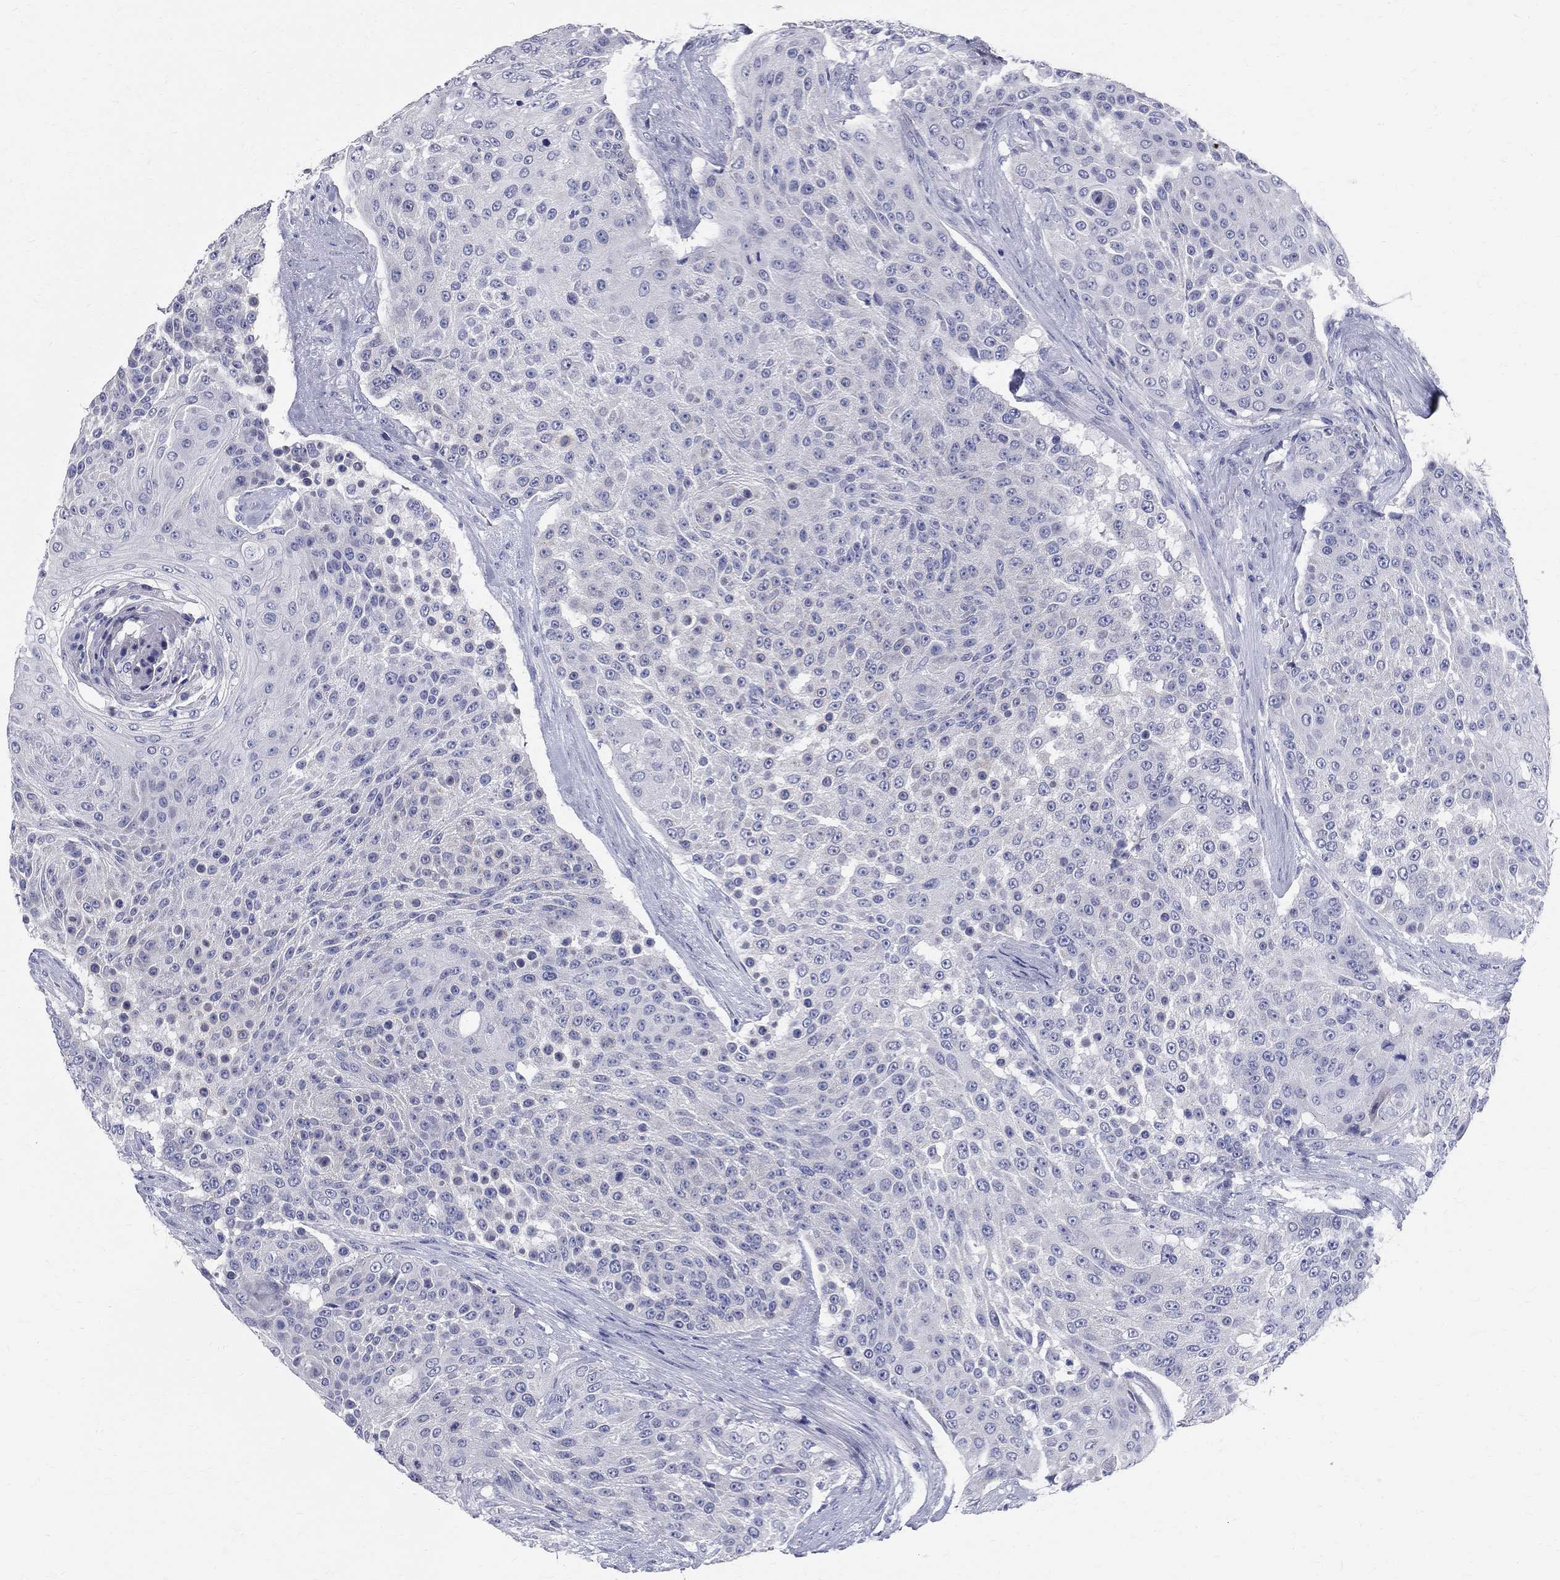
{"staining": {"intensity": "negative", "quantity": "none", "location": "none"}, "tissue": "urothelial cancer", "cell_type": "Tumor cells", "image_type": "cancer", "snomed": [{"axis": "morphology", "description": "Urothelial carcinoma, High grade"}, {"axis": "topography", "description": "Urinary bladder"}], "caption": "Immunohistochemistry (IHC) of urothelial carcinoma (high-grade) shows no positivity in tumor cells. (DAB IHC visualized using brightfield microscopy, high magnification).", "gene": "TGM4", "patient": {"sex": "female", "age": 63}}